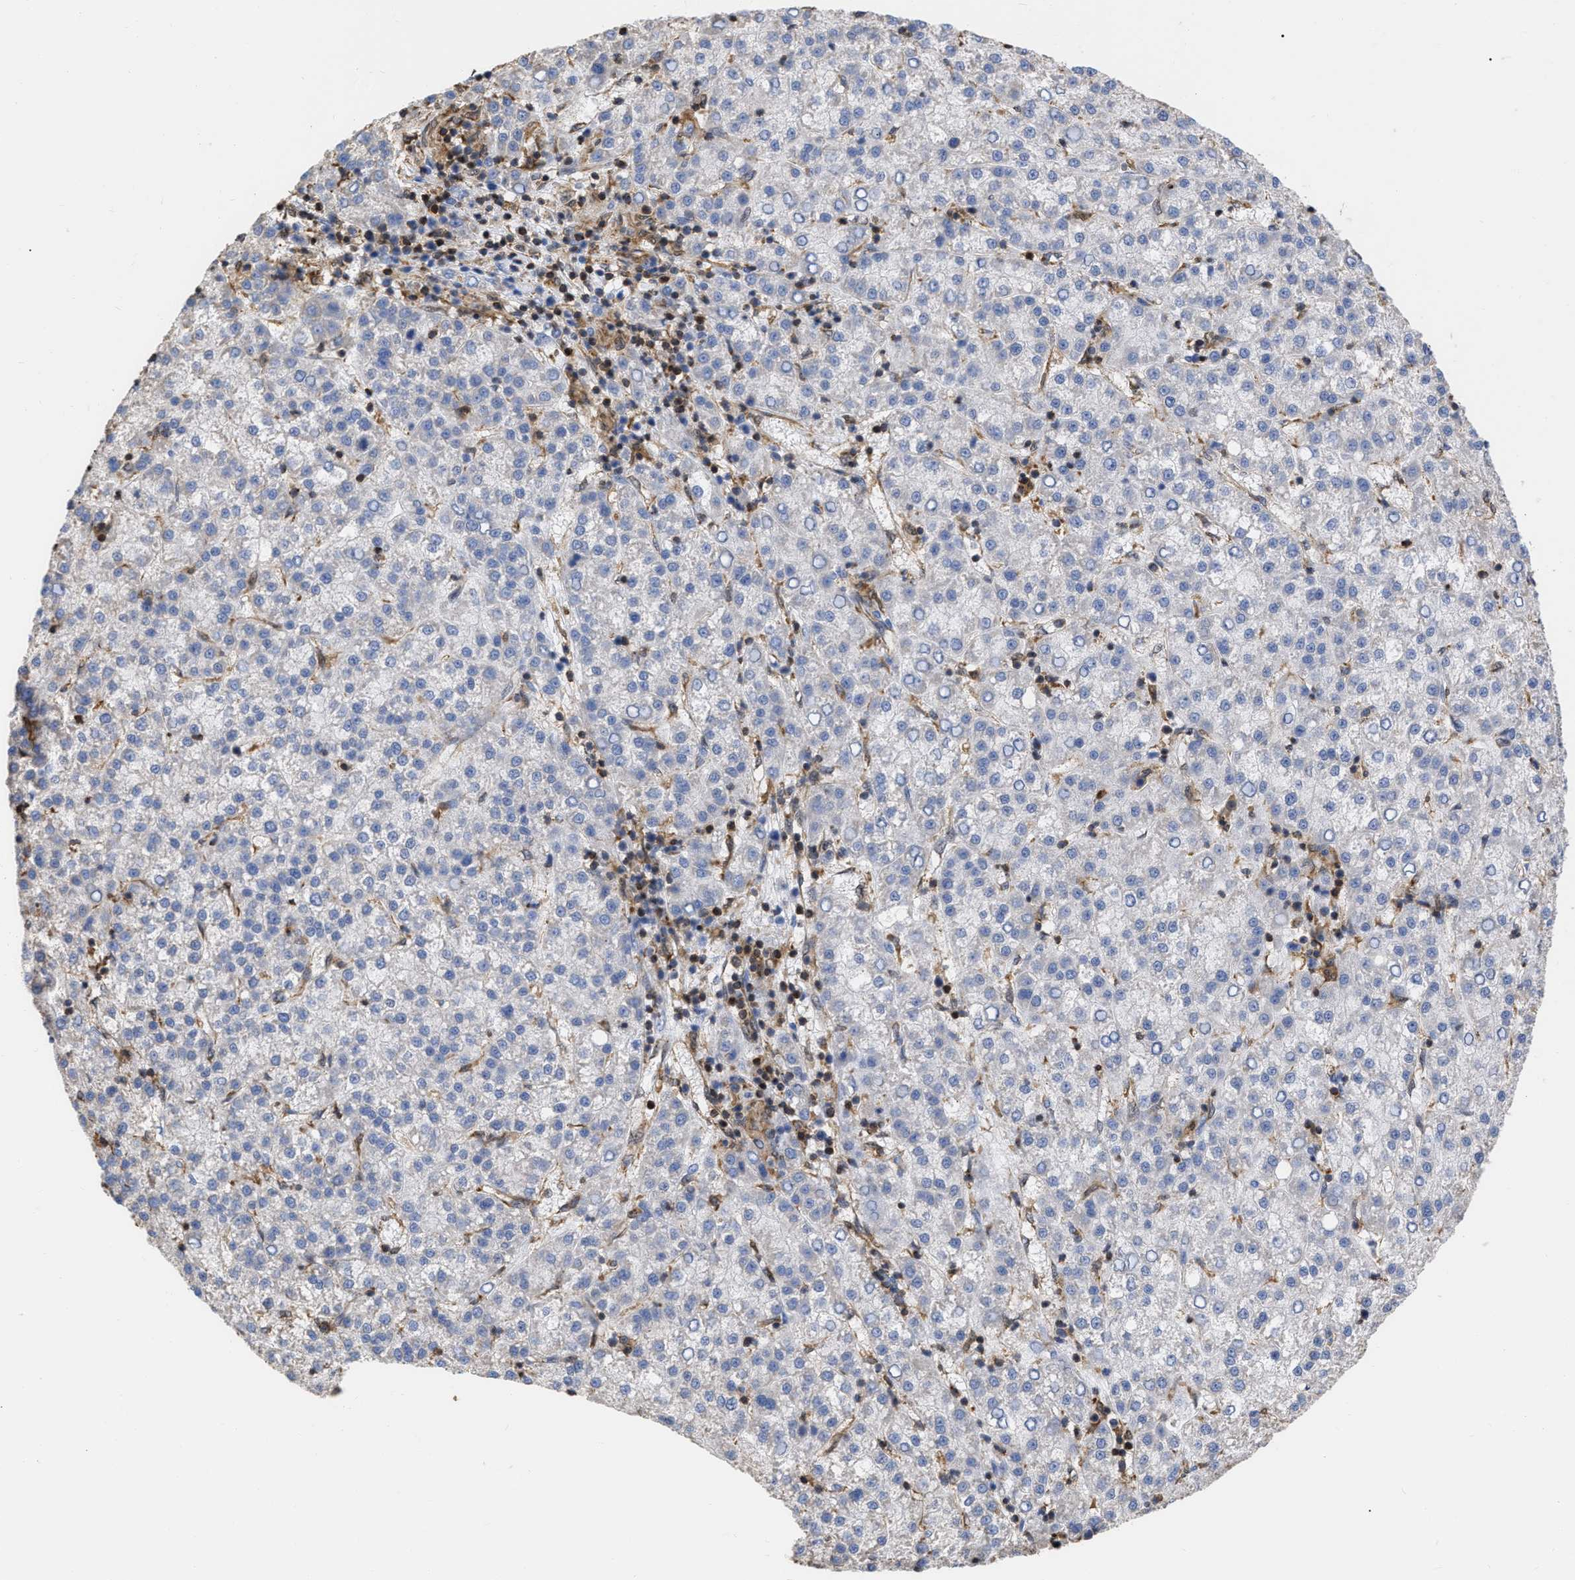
{"staining": {"intensity": "negative", "quantity": "none", "location": "none"}, "tissue": "liver cancer", "cell_type": "Tumor cells", "image_type": "cancer", "snomed": [{"axis": "morphology", "description": "Carcinoma, Hepatocellular, NOS"}, {"axis": "topography", "description": "Liver"}], "caption": "Immunohistochemical staining of liver cancer (hepatocellular carcinoma) exhibits no significant staining in tumor cells. (Stains: DAB IHC with hematoxylin counter stain, Microscopy: brightfield microscopy at high magnification).", "gene": "GIMAP4", "patient": {"sex": "female", "age": 58}}